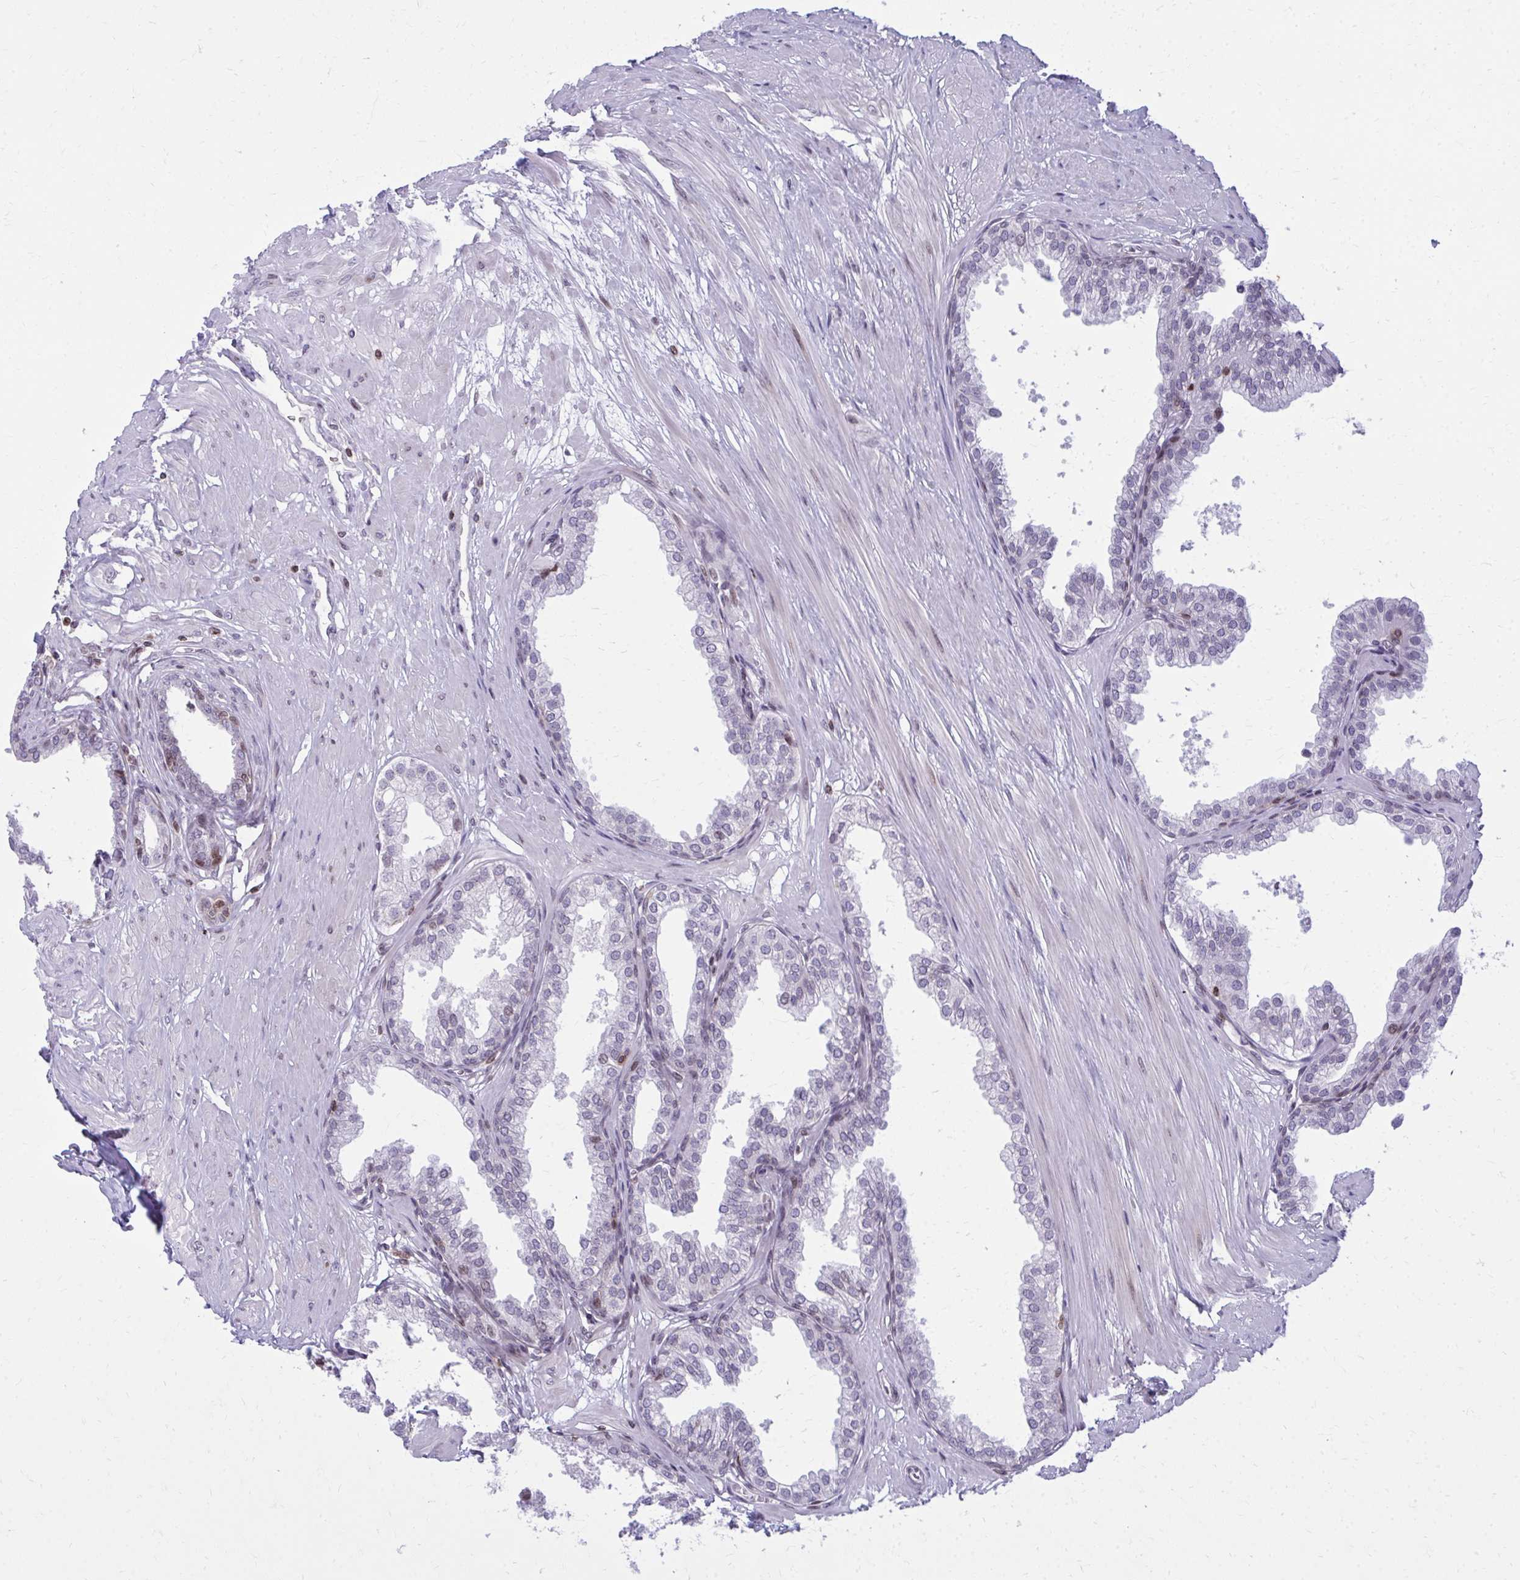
{"staining": {"intensity": "moderate", "quantity": "<25%", "location": "nuclear"}, "tissue": "prostate", "cell_type": "Glandular cells", "image_type": "normal", "snomed": [{"axis": "morphology", "description": "Normal tissue, NOS"}, {"axis": "topography", "description": "Prostate"}, {"axis": "topography", "description": "Peripheral nerve tissue"}], "caption": "Prostate was stained to show a protein in brown. There is low levels of moderate nuclear staining in about <25% of glandular cells. (DAB IHC with brightfield microscopy, high magnification).", "gene": "AP5M1", "patient": {"sex": "male", "age": 55}}